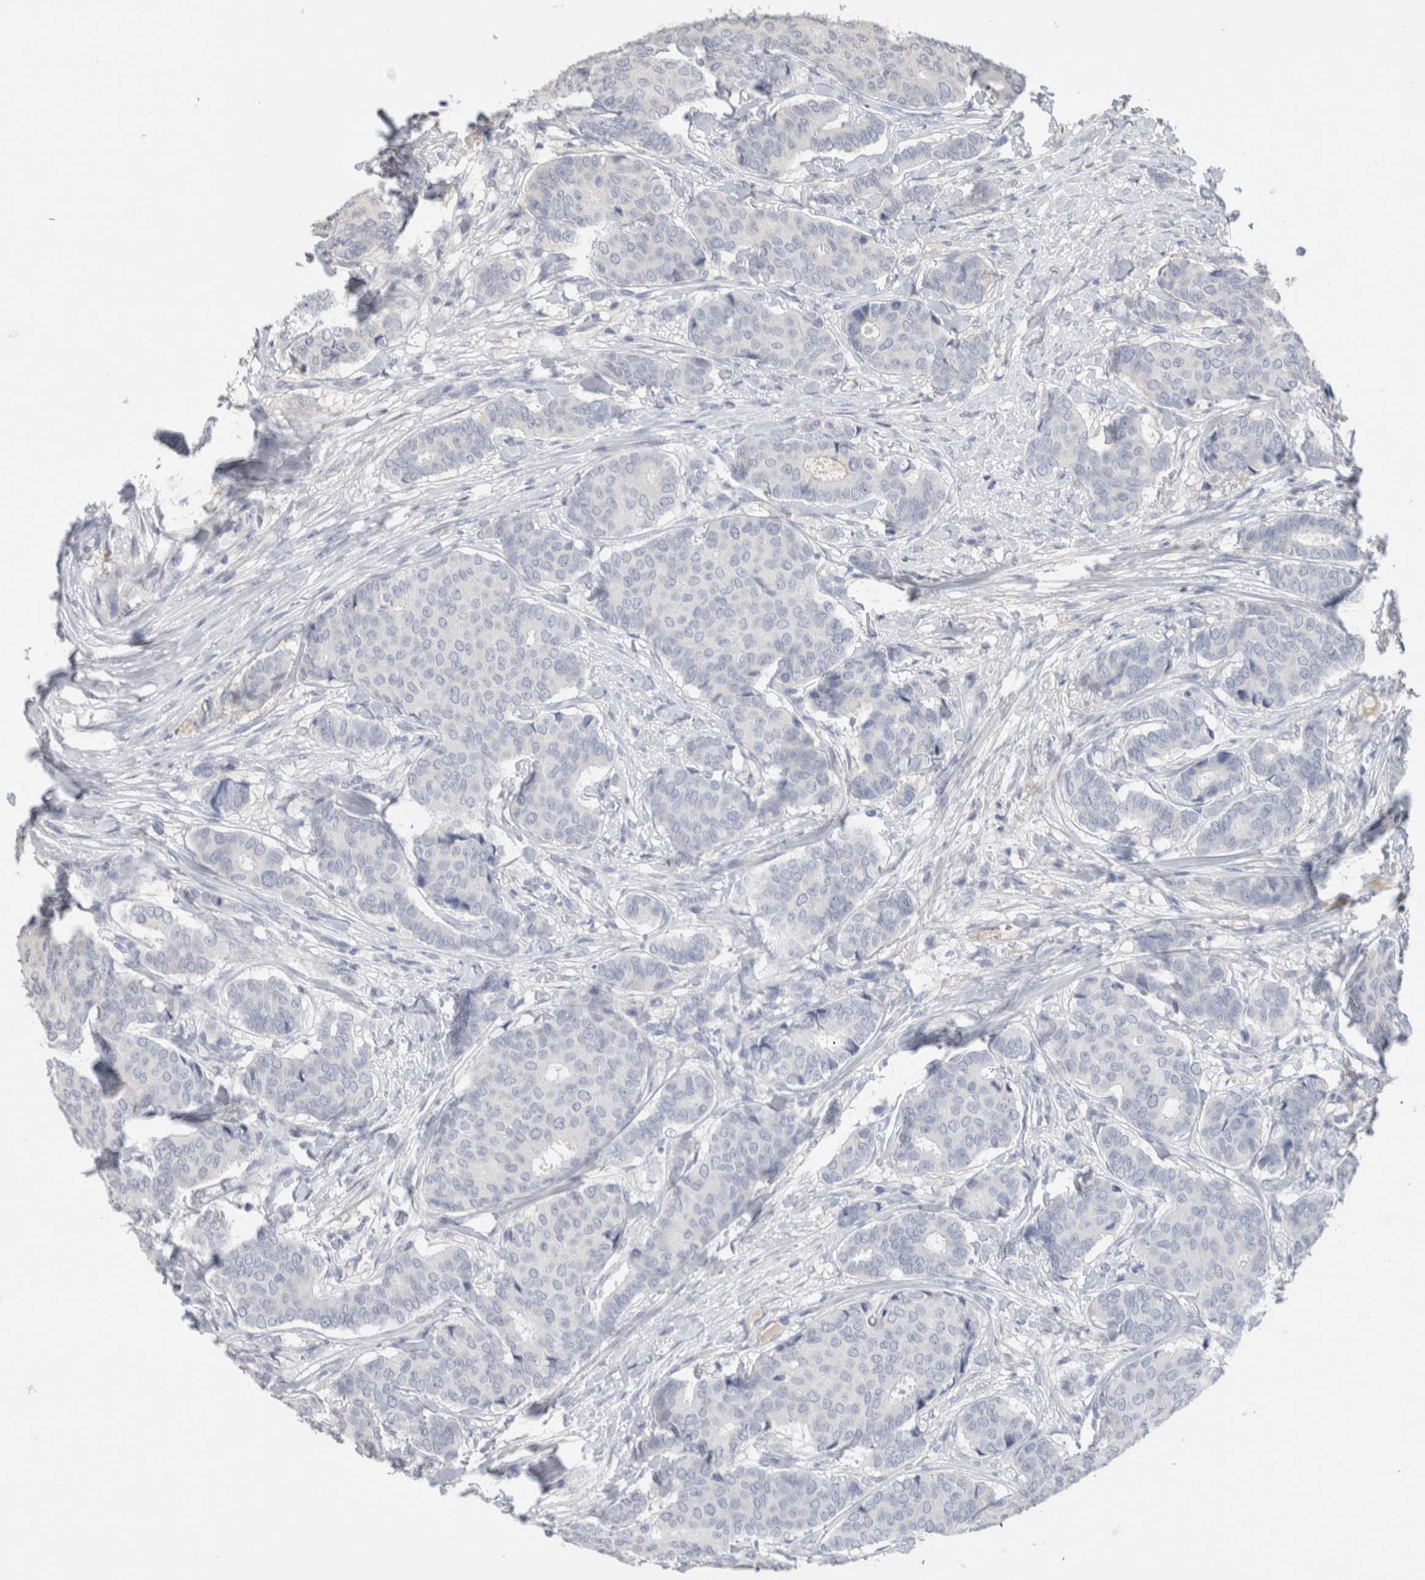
{"staining": {"intensity": "negative", "quantity": "none", "location": "none"}, "tissue": "breast cancer", "cell_type": "Tumor cells", "image_type": "cancer", "snomed": [{"axis": "morphology", "description": "Duct carcinoma"}, {"axis": "topography", "description": "Breast"}], "caption": "High power microscopy histopathology image of an immunohistochemistry photomicrograph of breast cancer (invasive ductal carcinoma), revealing no significant staining in tumor cells.", "gene": "SCGB1A1", "patient": {"sex": "female", "age": 75}}